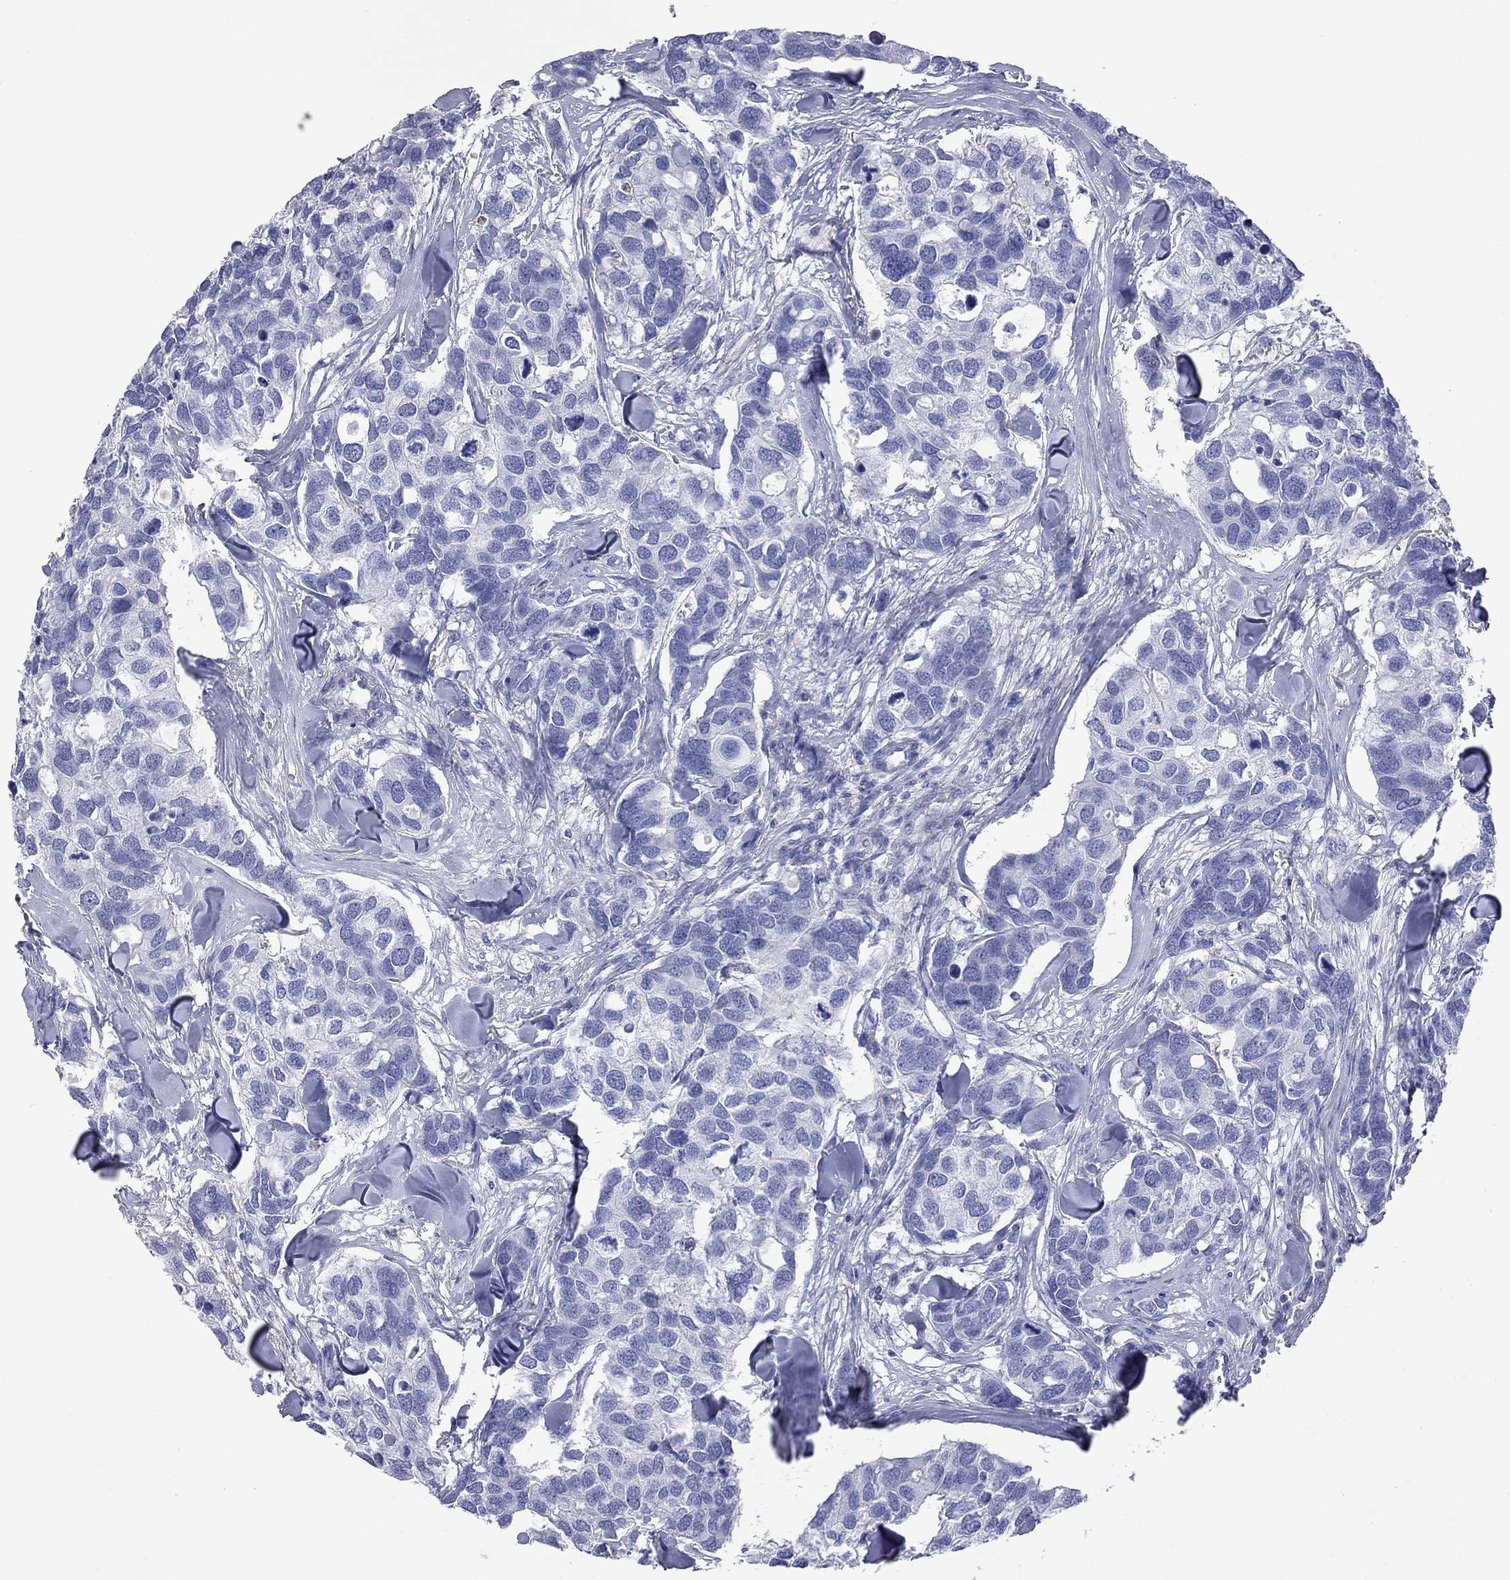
{"staining": {"intensity": "negative", "quantity": "none", "location": "none"}, "tissue": "breast cancer", "cell_type": "Tumor cells", "image_type": "cancer", "snomed": [{"axis": "morphology", "description": "Duct carcinoma"}, {"axis": "topography", "description": "Breast"}], "caption": "There is no significant expression in tumor cells of breast cancer (intraductal carcinoma).", "gene": "S100A3", "patient": {"sex": "female", "age": 83}}